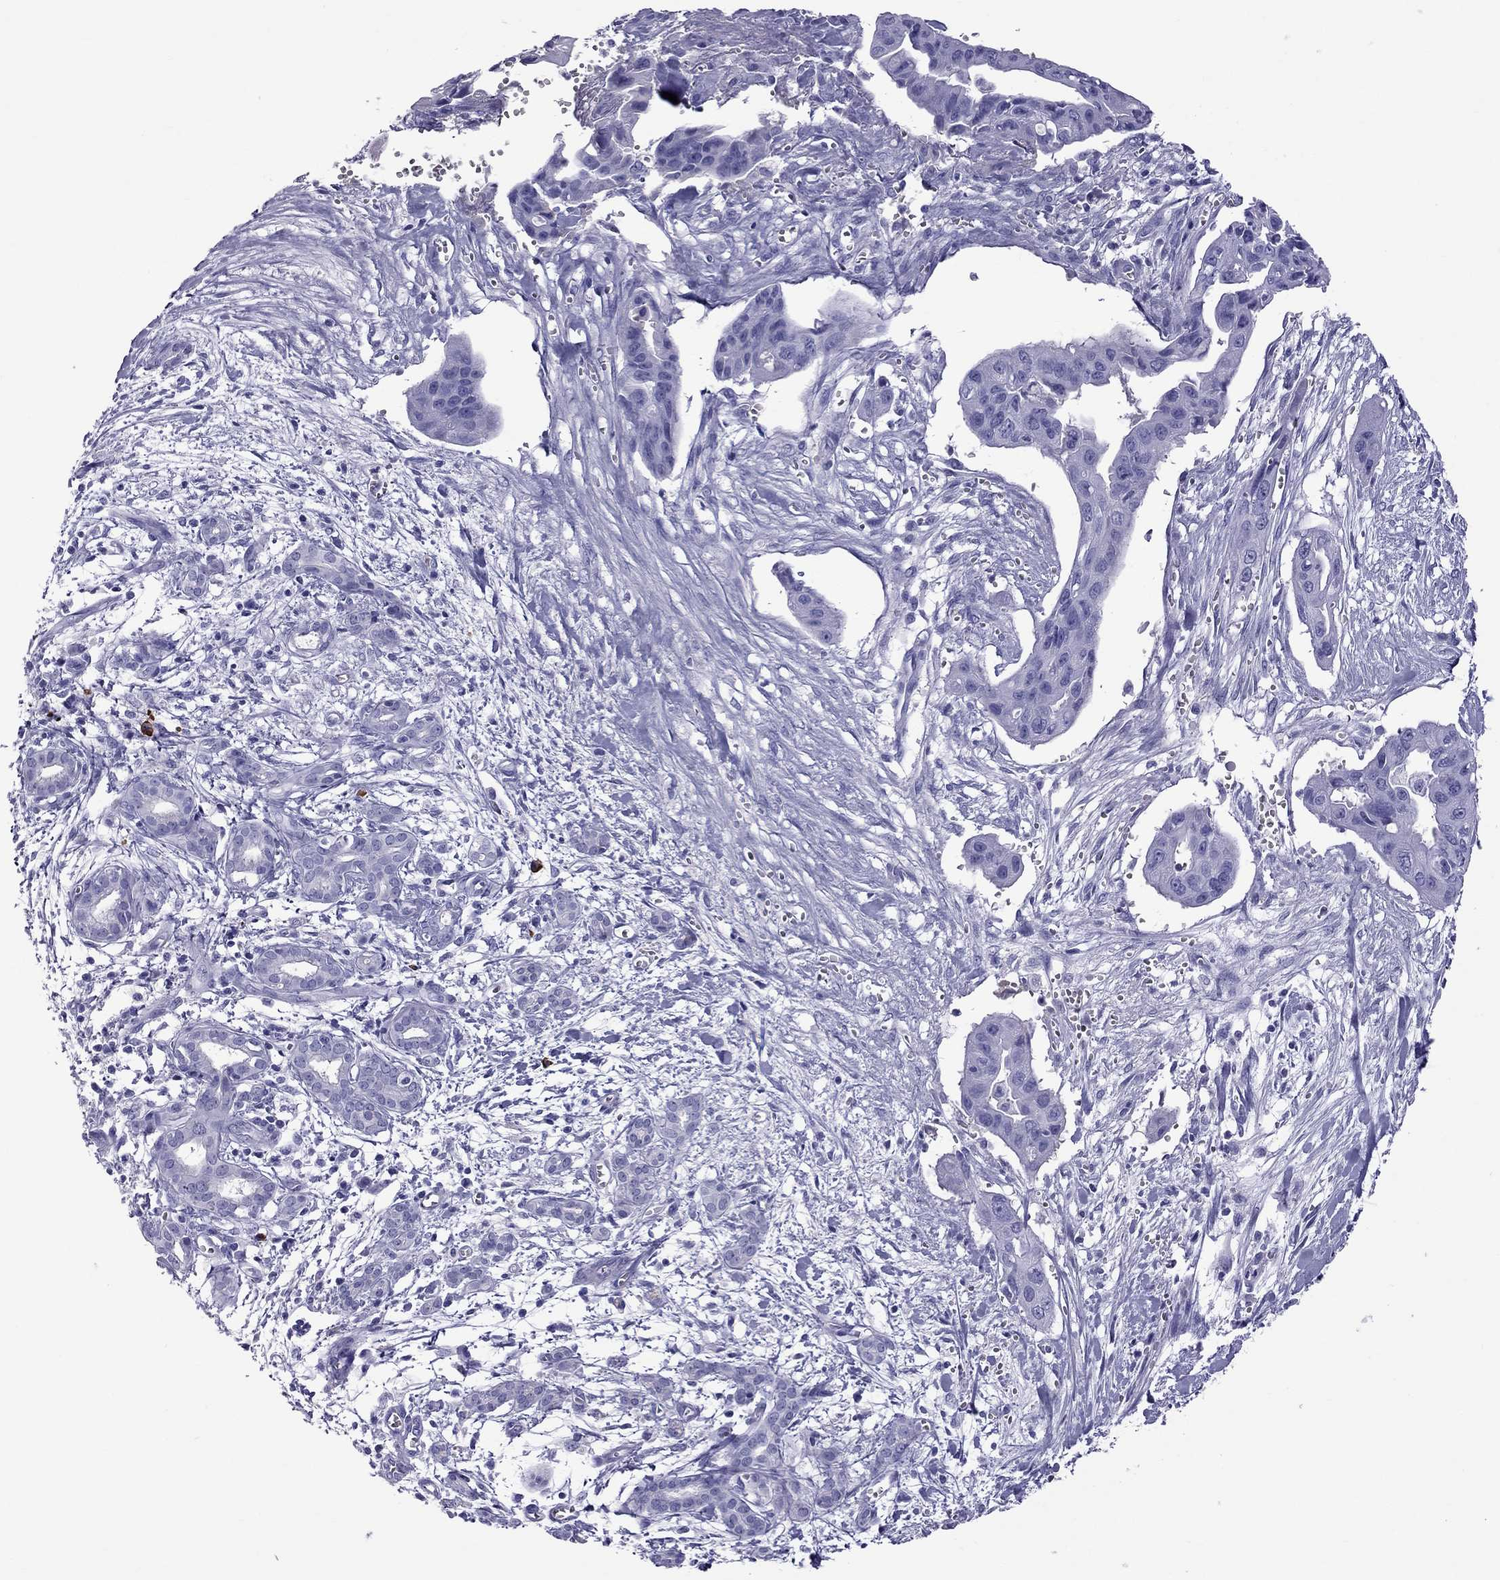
{"staining": {"intensity": "negative", "quantity": "none", "location": "none"}, "tissue": "pancreatic cancer", "cell_type": "Tumor cells", "image_type": "cancer", "snomed": [{"axis": "morphology", "description": "Adenocarcinoma, NOS"}, {"axis": "topography", "description": "Pancreas"}], "caption": "A histopathology image of human pancreatic cancer (adenocarcinoma) is negative for staining in tumor cells. Brightfield microscopy of immunohistochemistry stained with DAB (brown) and hematoxylin (blue), captured at high magnification.", "gene": "SCART1", "patient": {"sex": "male", "age": 60}}